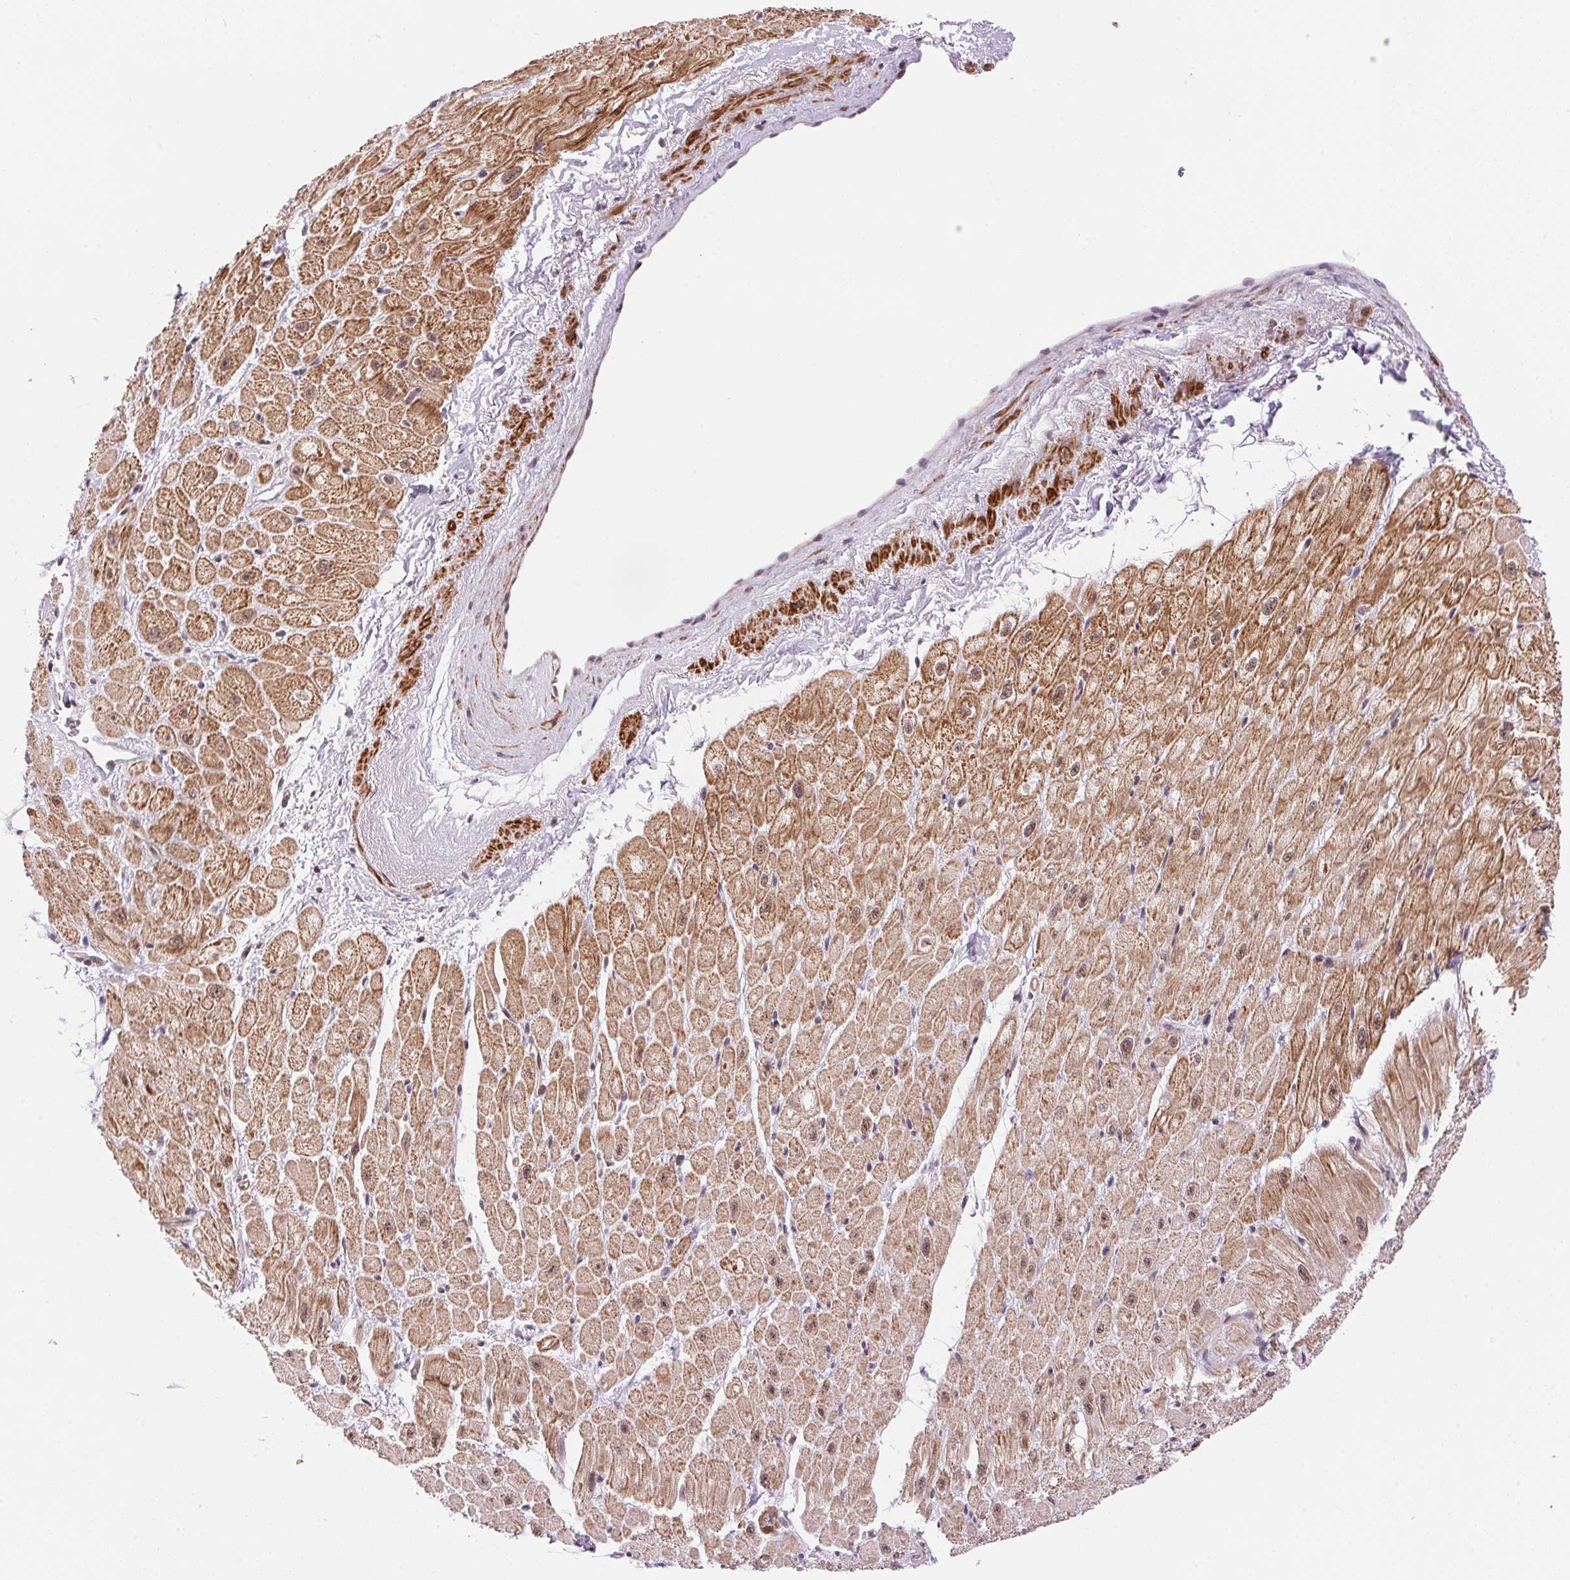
{"staining": {"intensity": "moderate", "quantity": ">75%", "location": "cytoplasmic/membranous"}, "tissue": "heart muscle", "cell_type": "Cardiomyocytes", "image_type": "normal", "snomed": [{"axis": "morphology", "description": "Normal tissue, NOS"}, {"axis": "topography", "description": "Heart"}], "caption": "Cardiomyocytes demonstrate moderate cytoplasmic/membranous staining in about >75% of cells in normal heart muscle.", "gene": "HNRNPDL", "patient": {"sex": "male", "age": 62}}